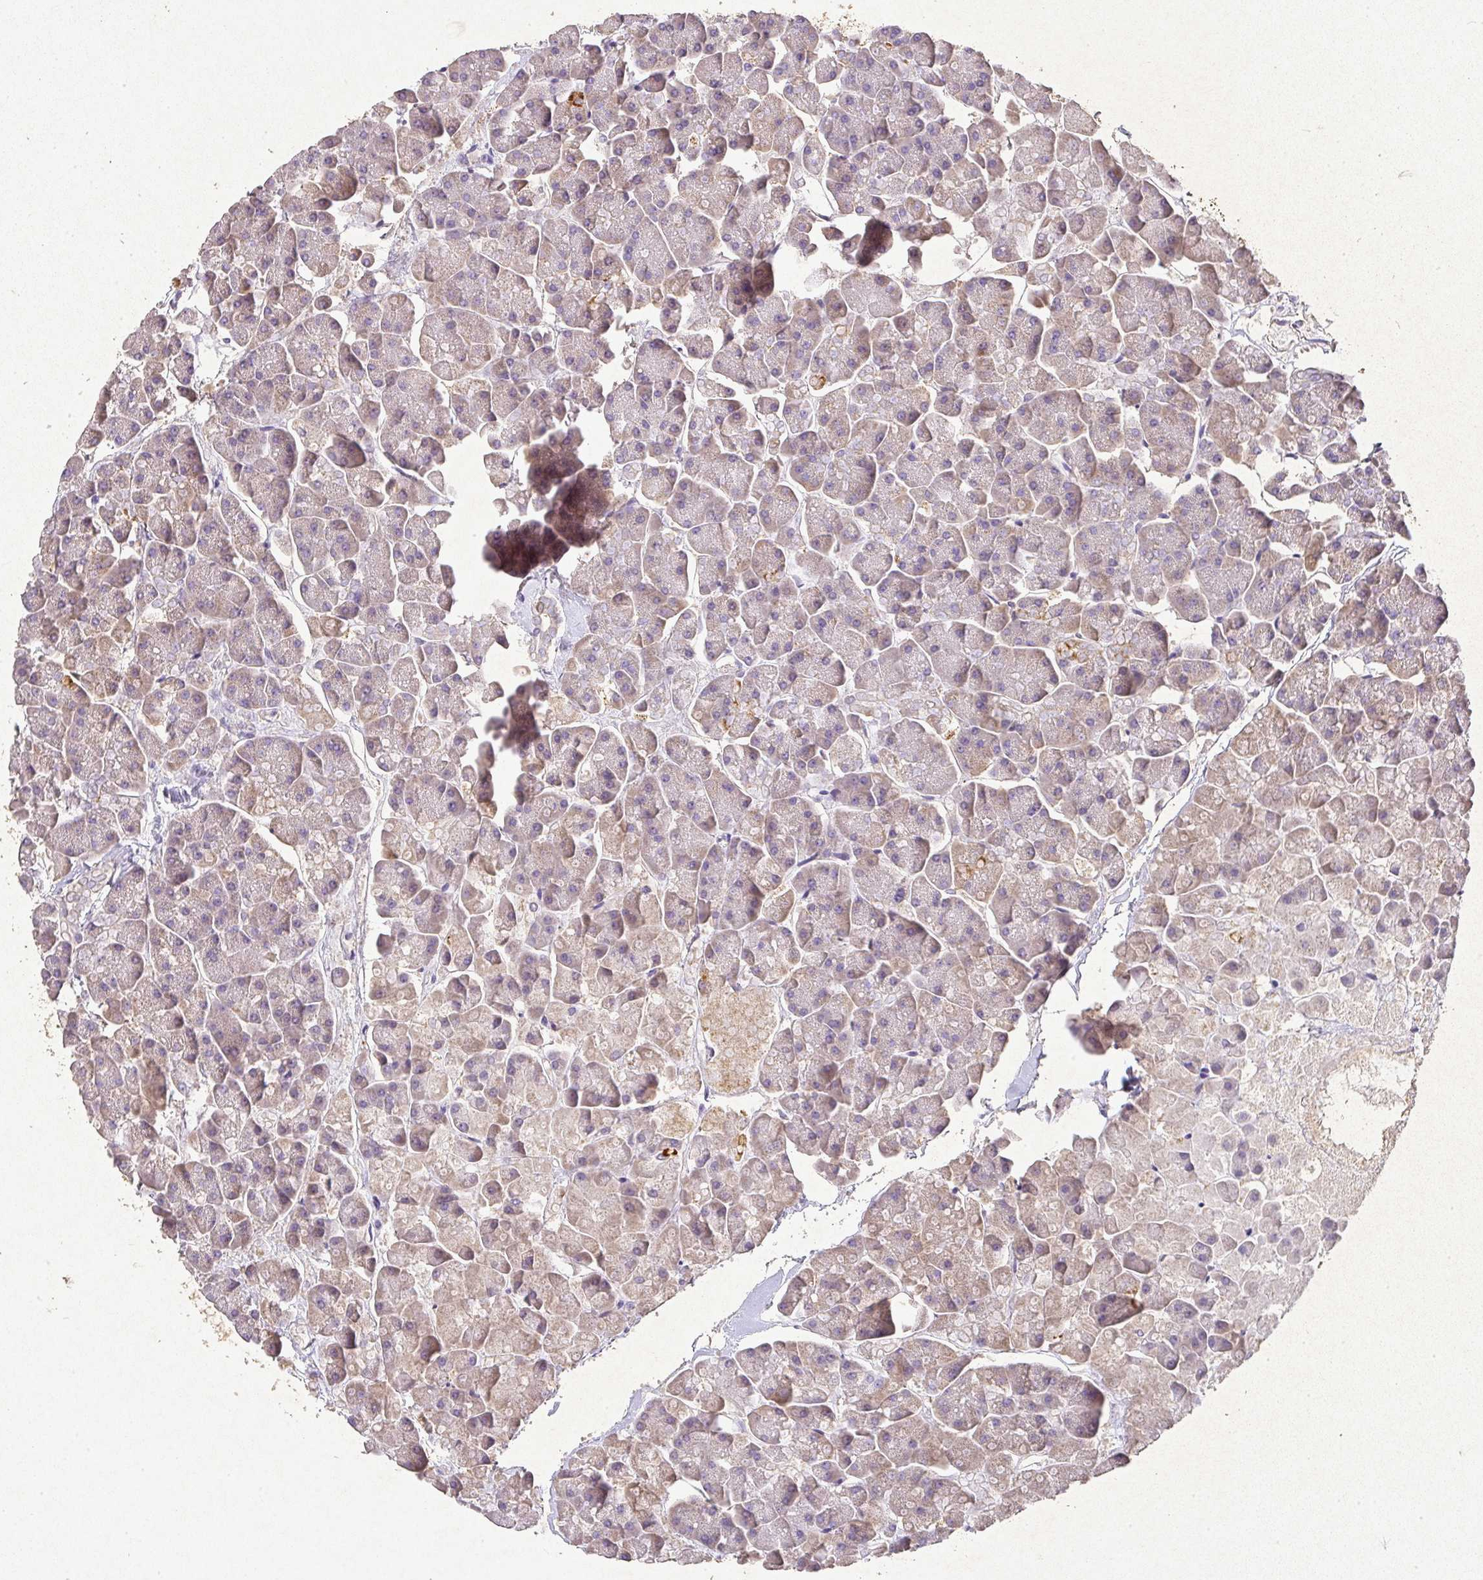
{"staining": {"intensity": "moderate", "quantity": "<25%", "location": "cytoplasmic/membranous"}, "tissue": "pancreas", "cell_type": "Exocrine glandular cells", "image_type": "normal", "snomed": [{"axis": "morphology", "description": "Normal tissue, NOS"}, {"axis": "topography", "description": "Pancreas"}, {"axis": "topography", "description": "Peripheral nerve tissue"}], "caption": "Immunohistochemistry (IHC) staining of normal pancreas, which demonstrates low levels of moderate cytoplasmic/membranous staining in approximately <25% of exocrine glandular cells indicating moderate cytoplasmic/membranous protein positivity. The staining was performed using DAB (3,3'-diaminobenzidine) (brown) for protein detection and nuclei were counterstained in hematoxylin (blue).", "gene": "RPS2", "patient": {"sex": "male", "age": 54}}